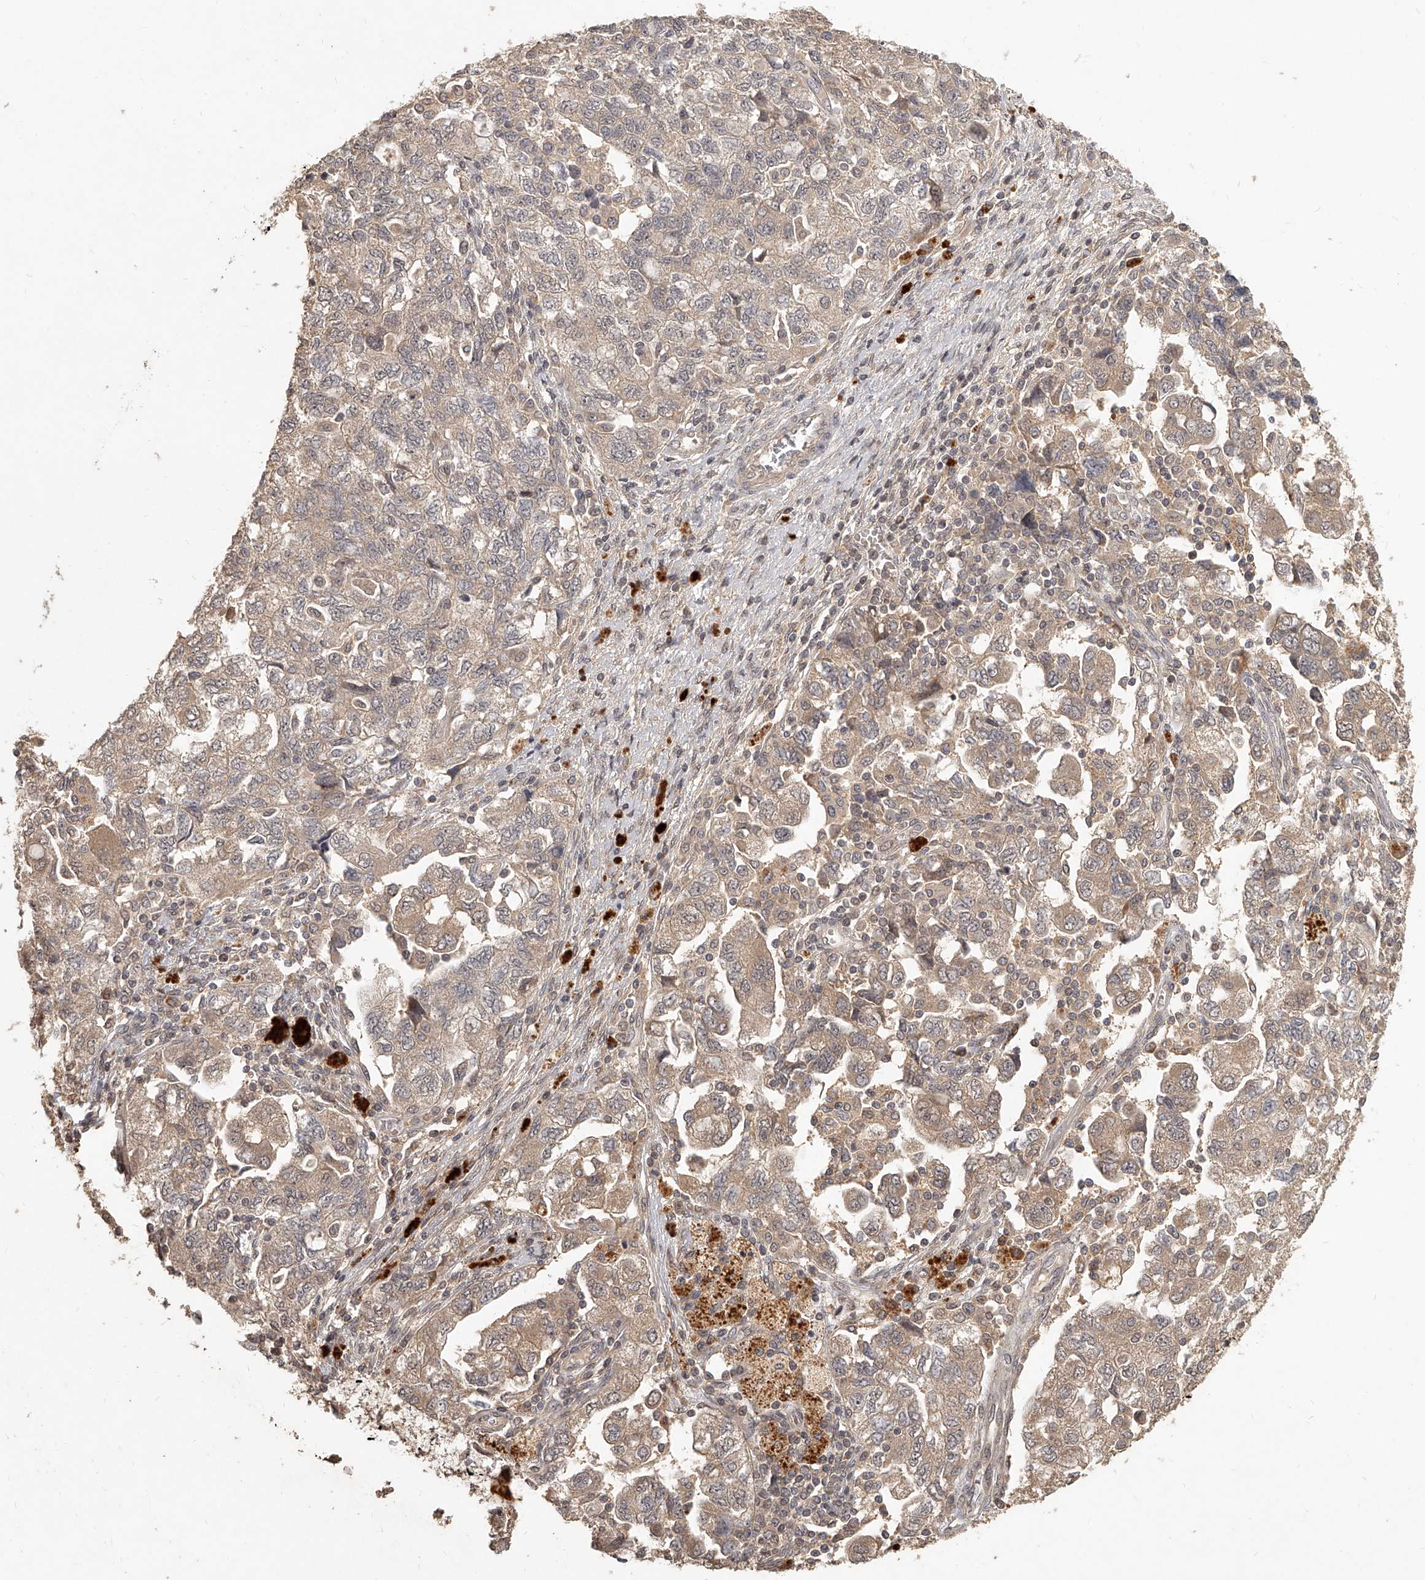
{"staining": {"intensity": "weak", "quantity": ">75%", "location": "cytoplasmic/membranous"}, "tissue": "ovarian cancer", "cell_type": "Tumor cells", "image_type": "cancer", "snomed": [{"axis": "morphology", "description": "Carcinoma, NOS"}, {"axis": "morphology", "description": "Cystadenocarcinoma, serous, NOS"}, {"axis": "topography", "description": "Ovary"}], "caption": "Immunohistochemical staining of human serous cystadenocarcinoma (ovarian) shows low levels of weak cytoplasmic/membranous staining in approximately >75% of tumor cells. (DAB IHC, brown staining for protein, blue staining for nuclei).", "gene": "SLC37A1", "patient": {"sex": "female", "age": 69}}